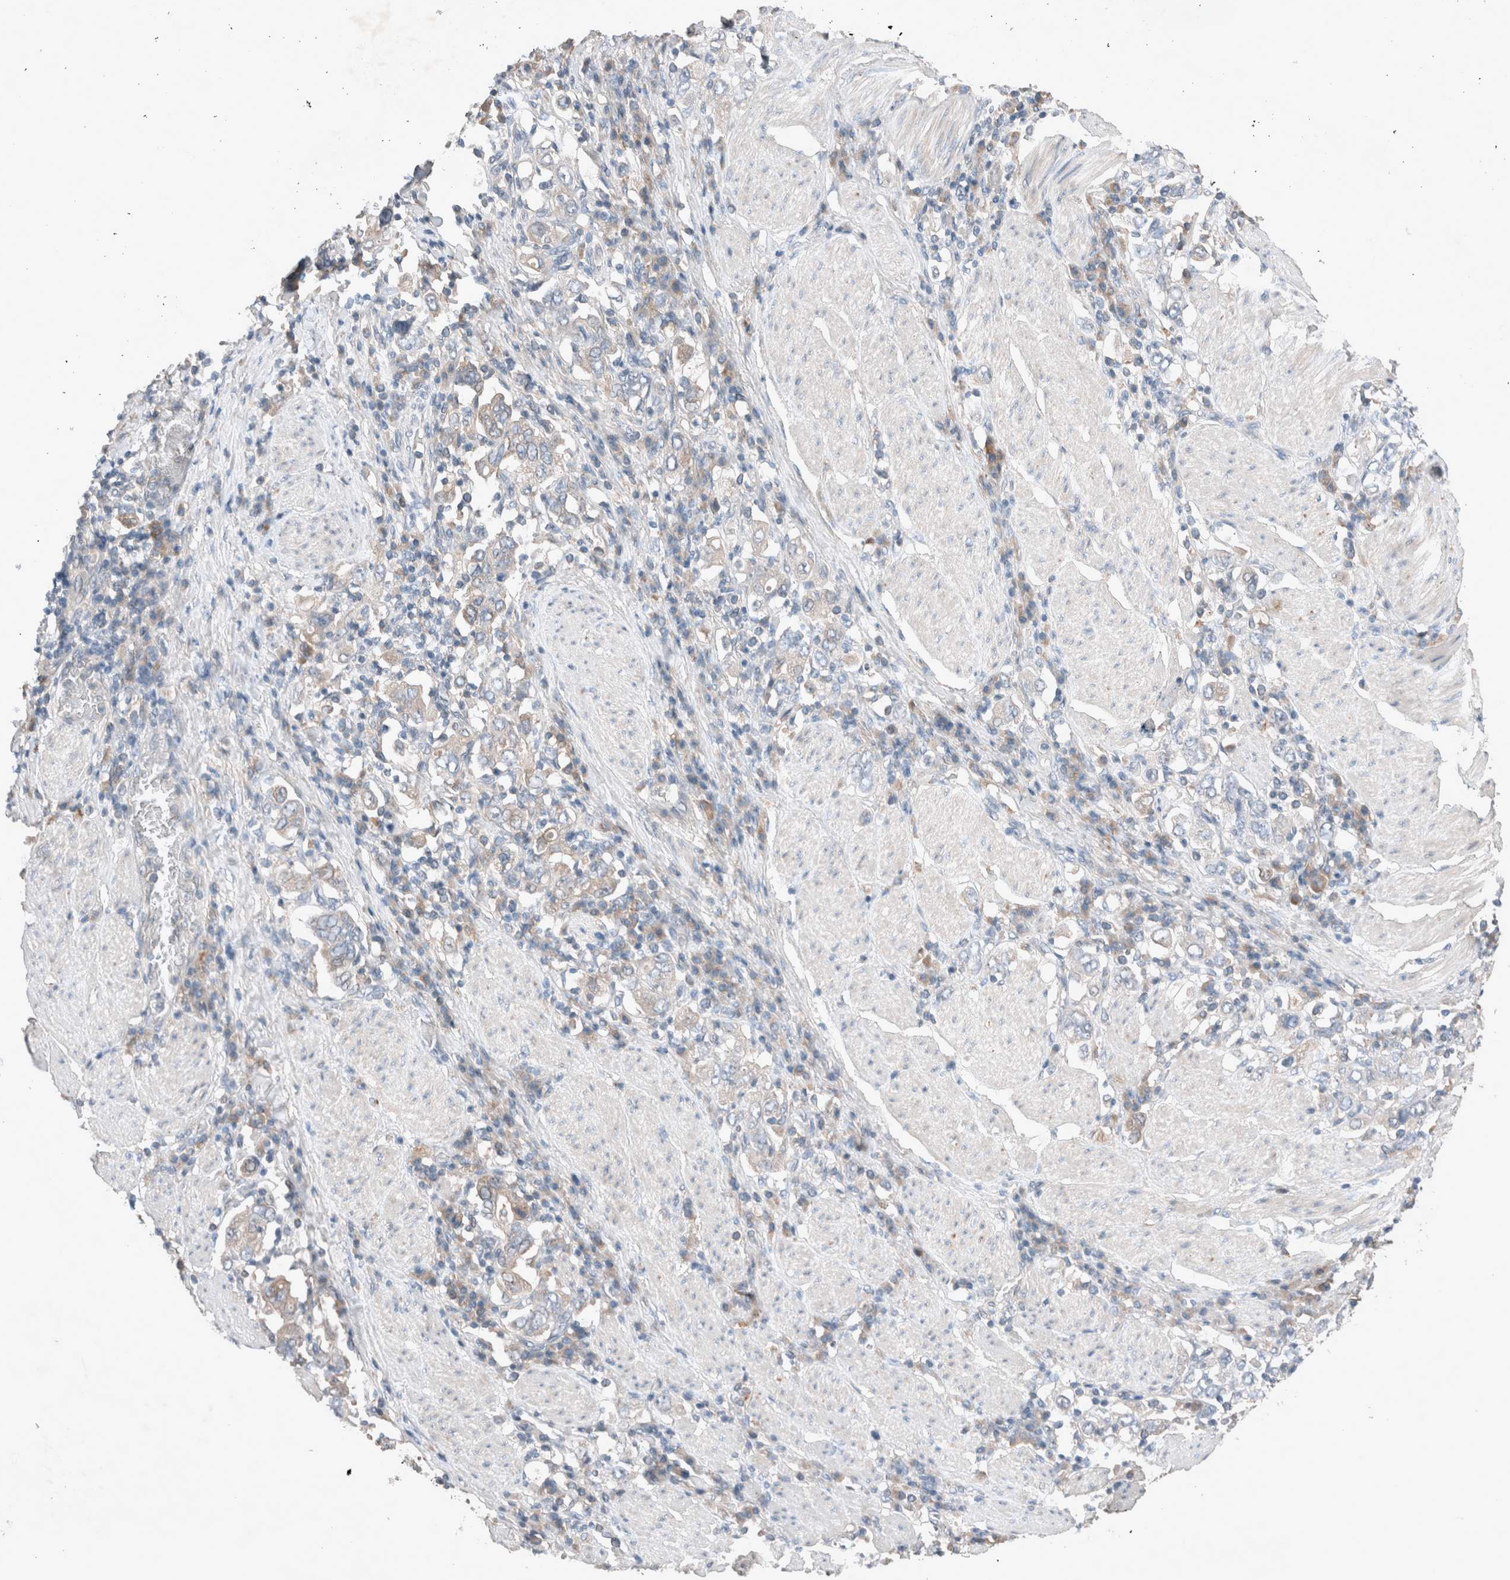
{"staining": {"intensity": "negative", "quantity": "none", "location": "none"}, "tissue": "stomach cancer", "cell_type": "Tumor cells", "image_type": "cancer", "snomed": [{"axis": "morphology", "description": "Adenocarcinoma, NOS"}, {"axis": "topography", "description": "Stomach, upper"}], "caption": "IHC of stomach adenocarcinoma shows no positivity in tumor cells.", "gene": "UGCG", "patient": {"sex": "male", "age": 62}}